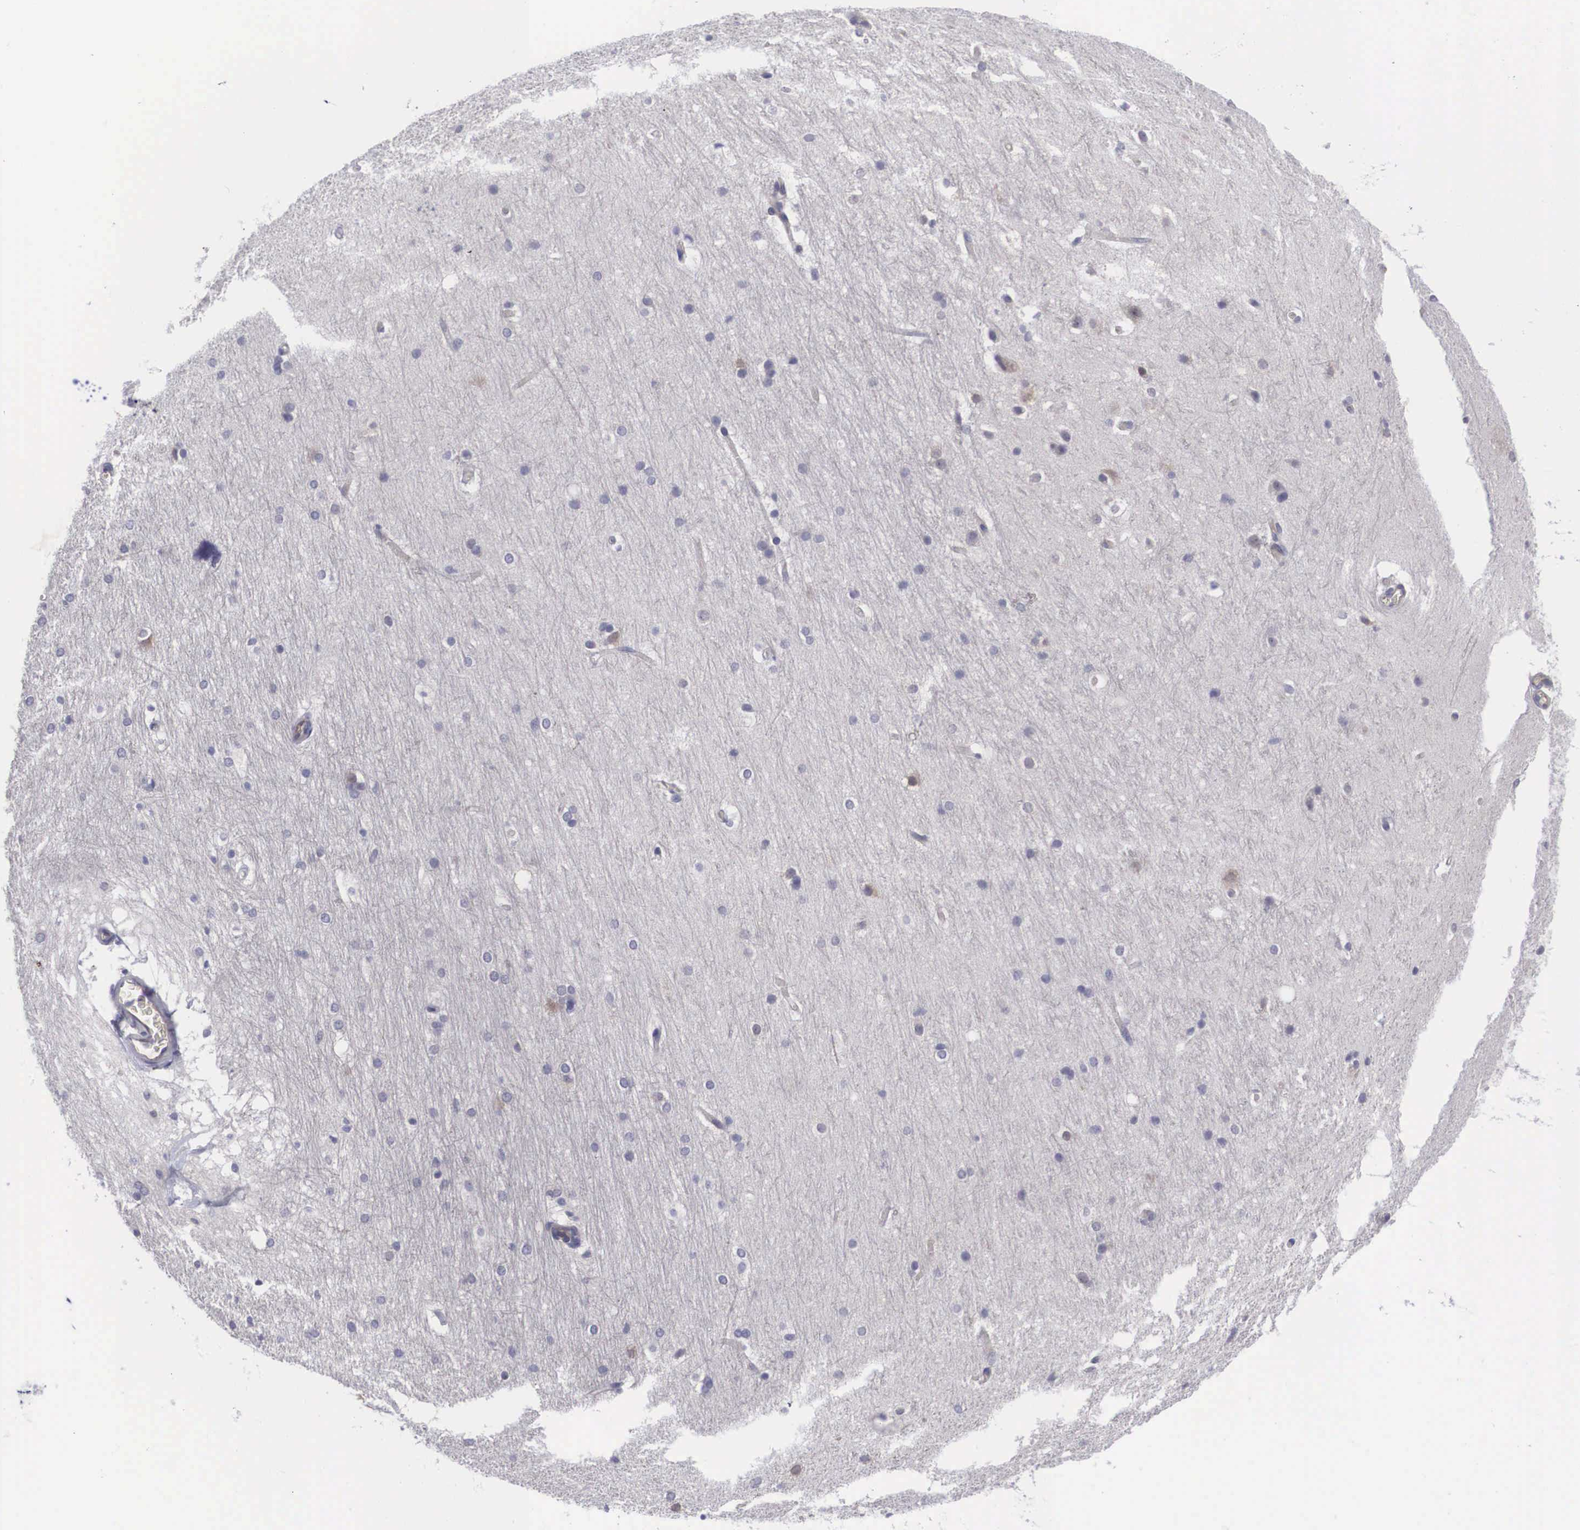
{"staining": {"intensity": "negative", "quantity": "none", "location": "none"}, "tissue": "cerebral cortex", "cell_type": "Endothelial cells", "image_type": "normal", "snomed": [{"axis": "morphology", "description": "Normal tissue, NOS"}, {"axis": "topography", "description": "Cerebral cortex"}, {"axis": "topography", "description": "Hippocampus"}], "caption": "Histopathology image shows no protein positivity in endothelial cells of benign cerebral cortex.", "gene": "MAST4", "patient": {"sex": "female", "age": 19}}